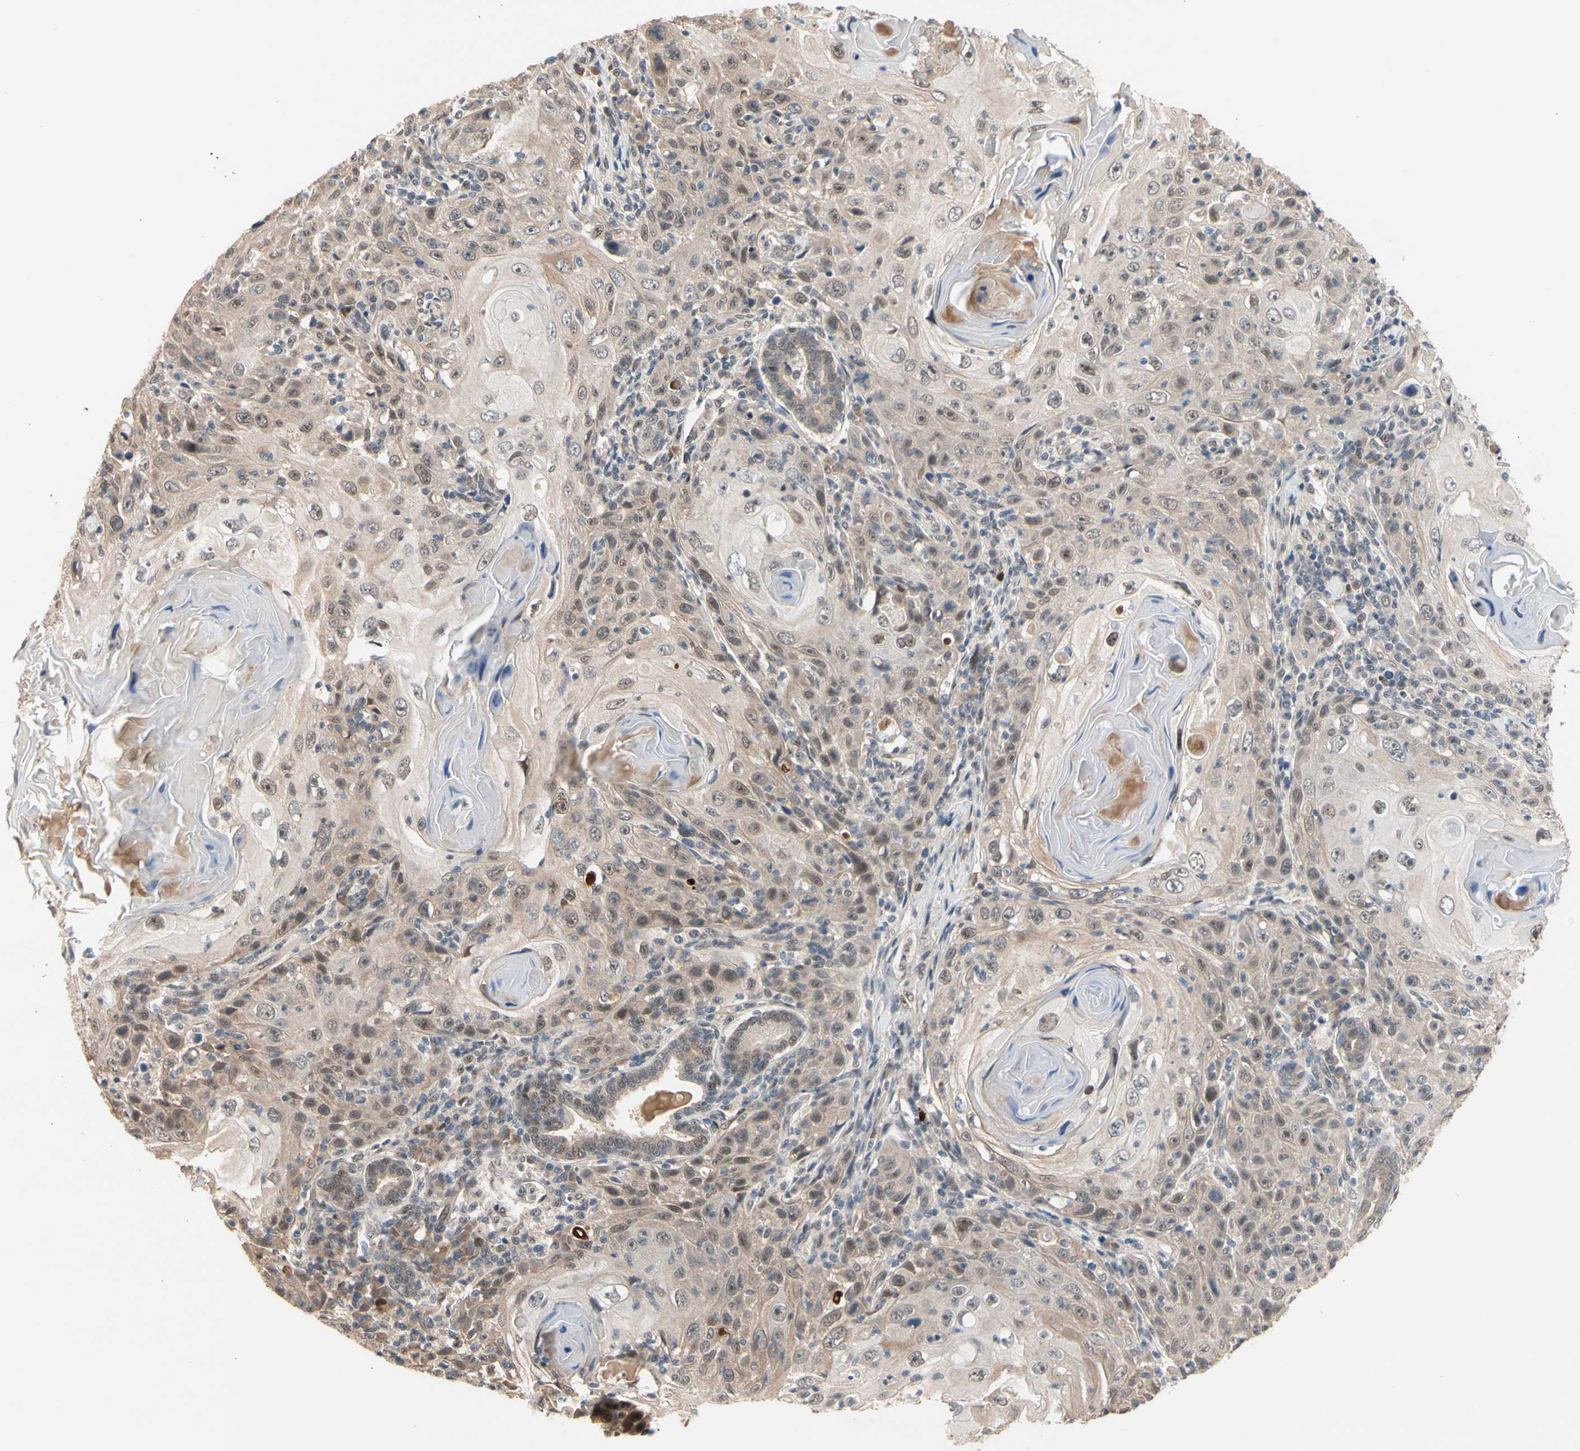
{"staining": {"intensity": "moderate", "quantity": ">75%", "location": "cytoplasmic/membranous,nuclear"}, "tissue": "skin cancer", "cell_type": "Tumor cells", "image_type": "cancer", "snomed": [{"axis": "morphology", "description": "Squamous cell carcinoma, NOS"}, {"axis": "topography", "description": "Skin"}], "caption": "Protein staining of skin cancer (squamous cell carcinoma) tissue exhibits moderate cytoplasmic/membranous and nuclear positivity in approximately >75% of tumor cells.", "gene": "NGEF", "patient": {"sex": "female", "age": 88}}